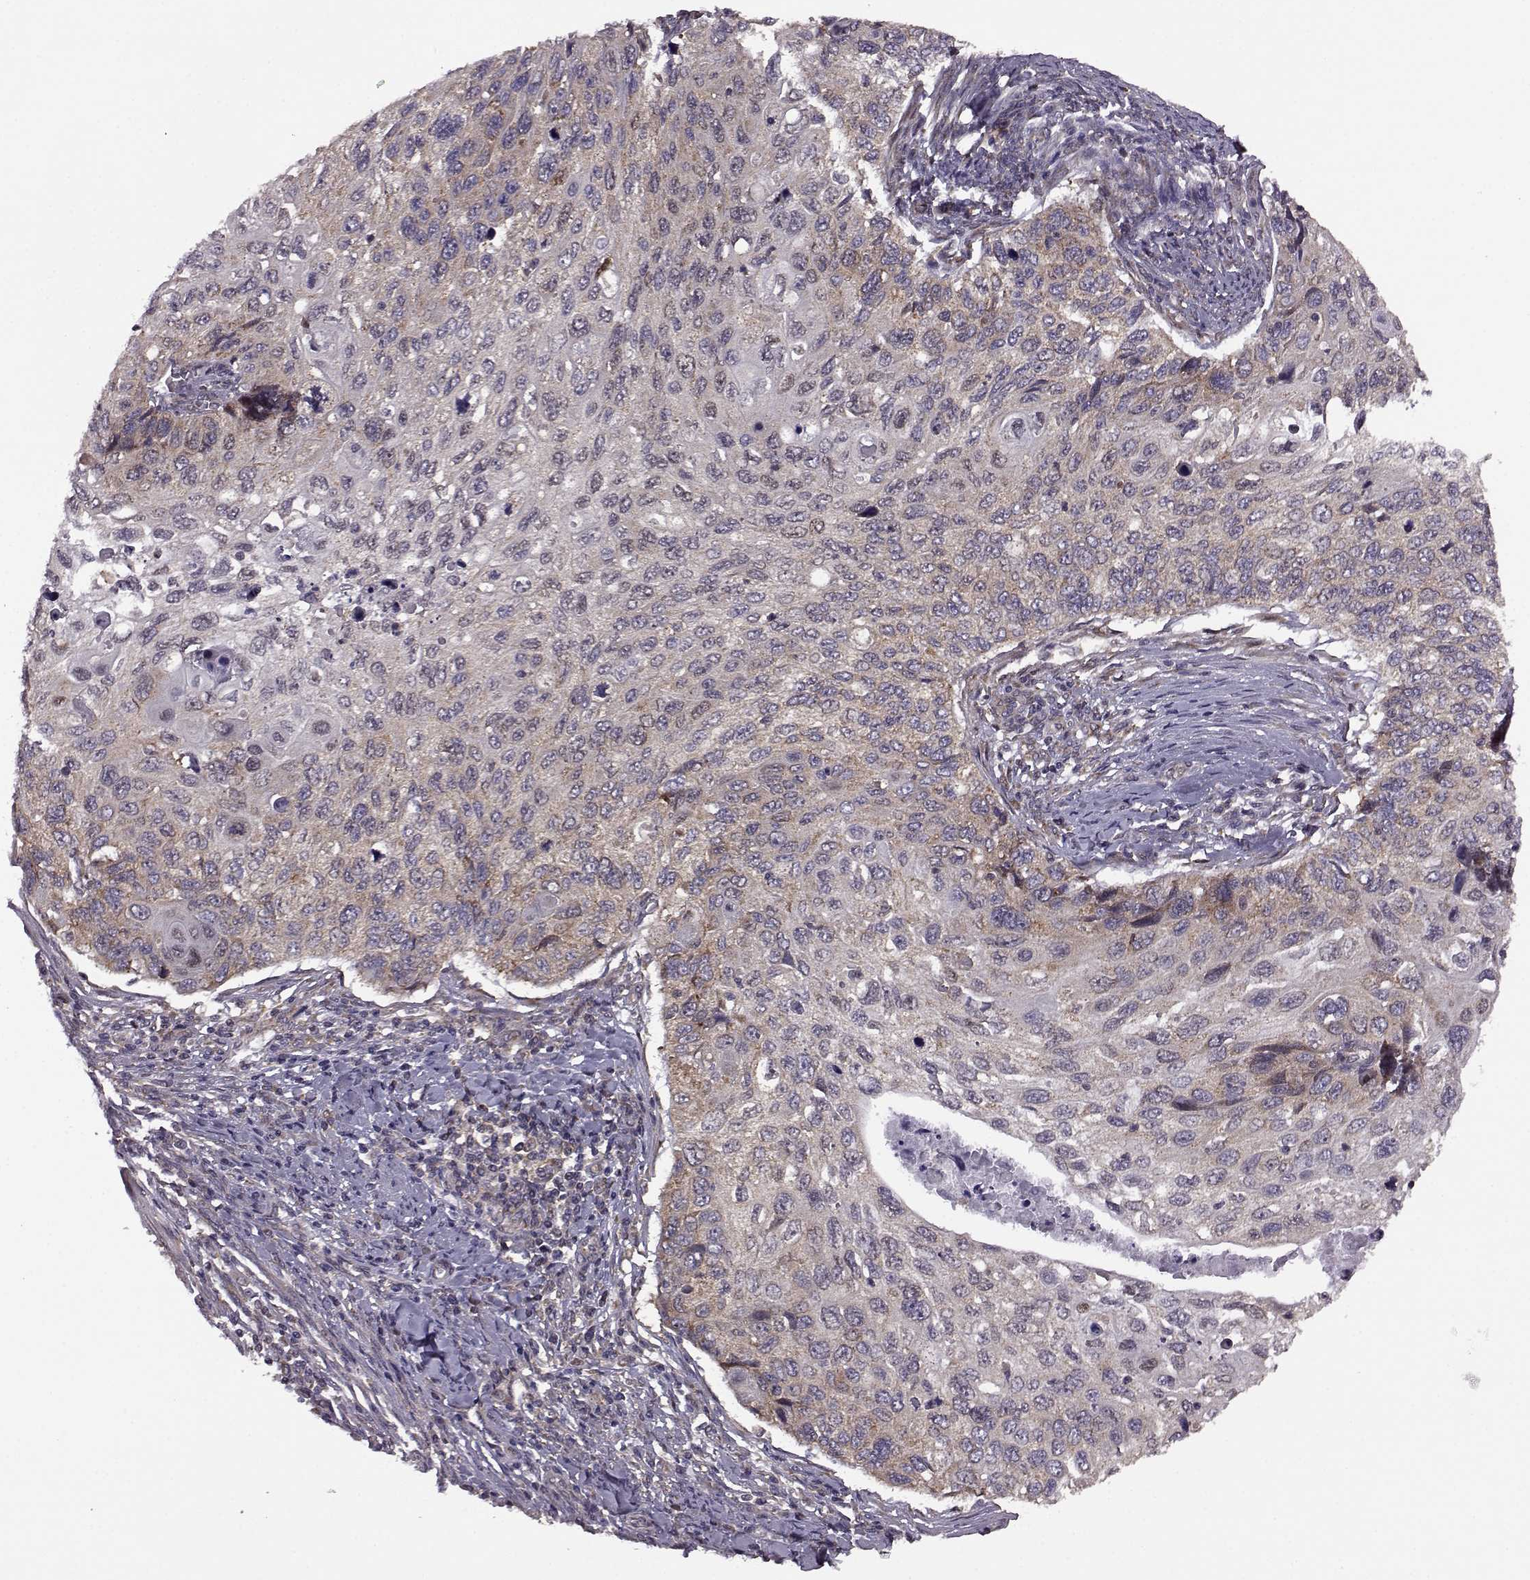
{"staining": {"intensity": "weak", "quantity": ">75%", "location": "cytoplasmic/membranous"}, "tissue": "cervical cancer", "cell_type": "Tumor cells", "image_type": "cancer", "snomed": [{"axis": "morphology", "description": "Squamous cell carcinoma, NOS"}, {"axis": "topography", "description": "Cervix"}], "caption": "A micrograph of squamous cell carcinoma (cervical) stained for a protein displays weak cytoplasmic/membranous brown staining in tumor cells. (DAB (3,3'-diaminobenzidine) IHC, brown staining for protein, blue staining for nuclei).", "gene": "URI1", "patient": {"sex": "female", "age": 70}}